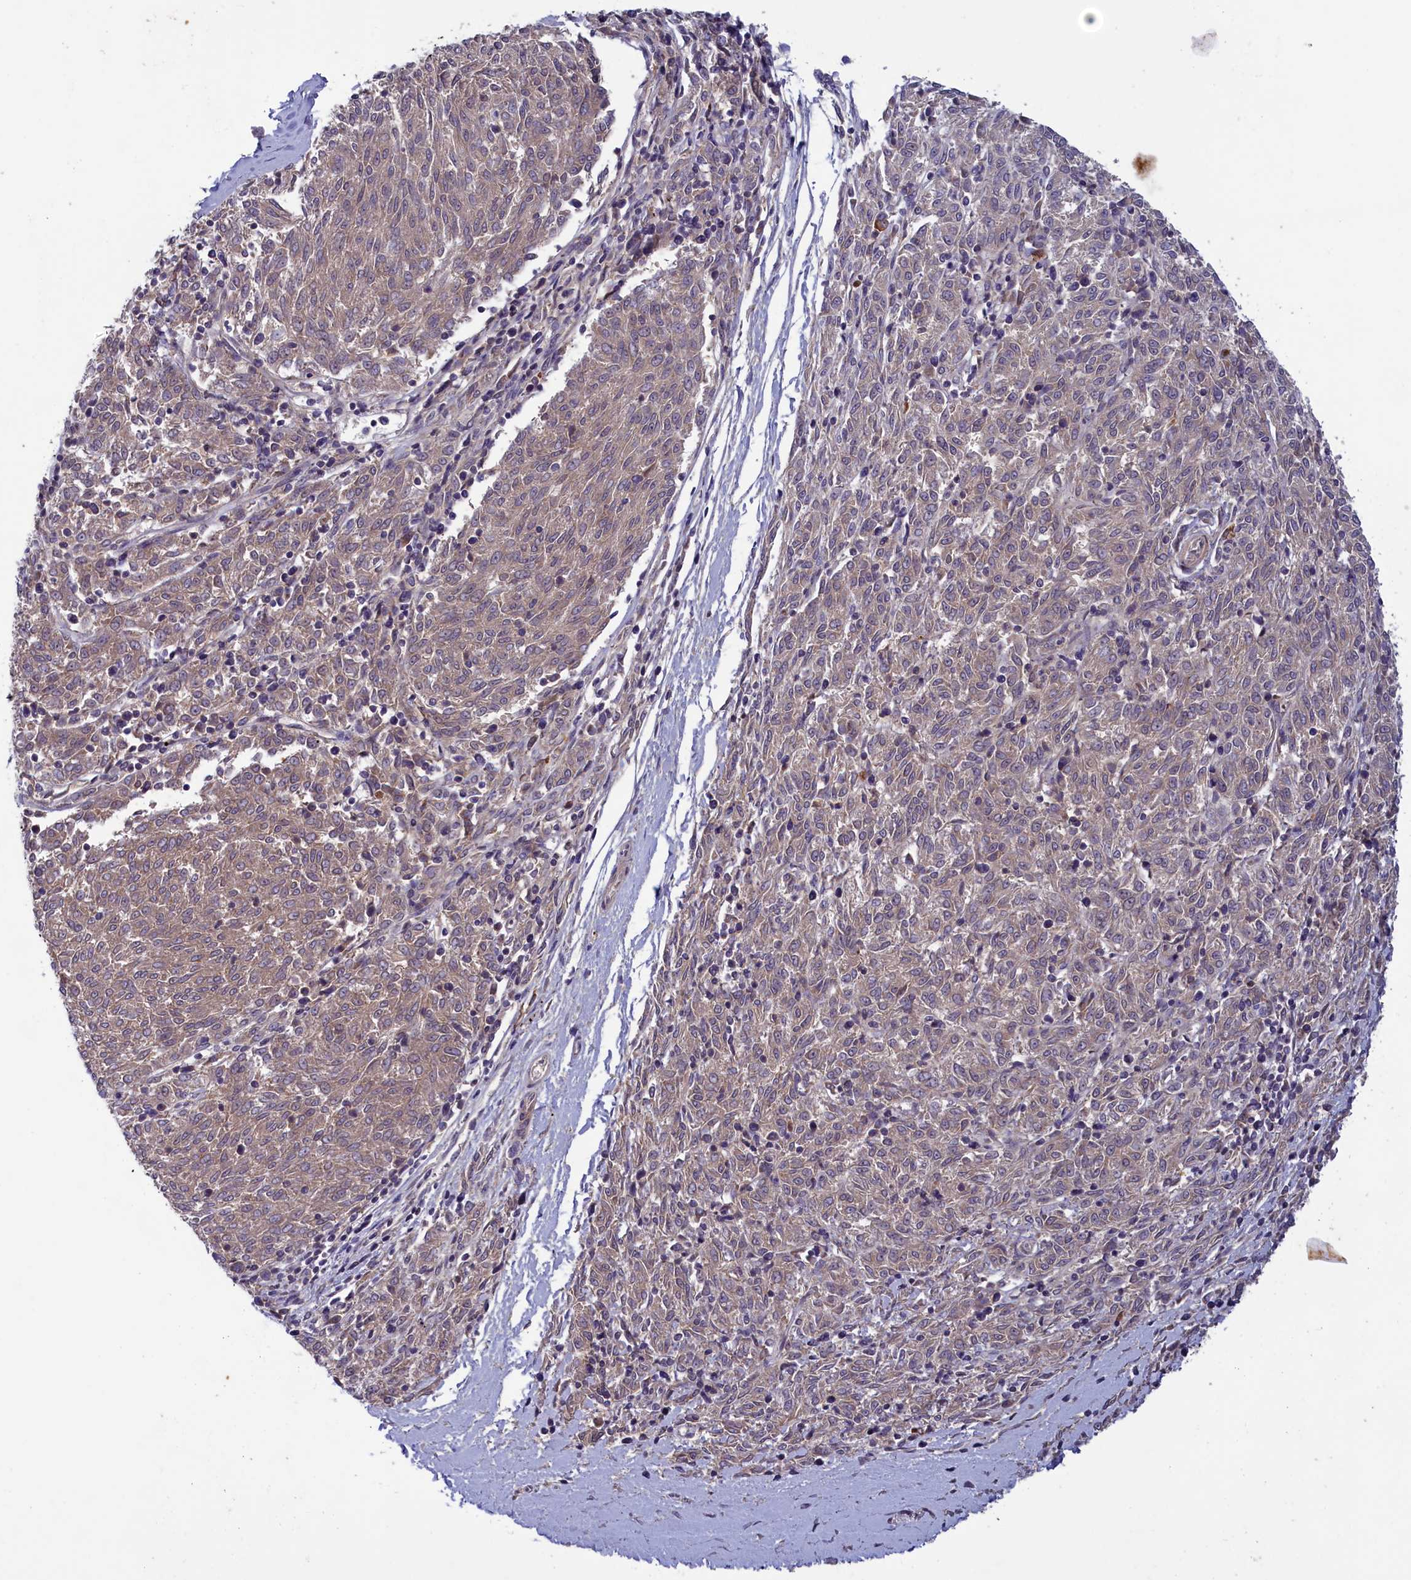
{"staining": {"intensity": "weak", "quantity": ">75%", "location": "cytoplasmic/membranous"}, "tissue": "melanoma", "cell_type": "Tumor cells", "image_type": "cancer", "snomed": [{"axis": "morphology", "description": "Malignant melanoma, NOS"}, {"axis": "topography", "description": "Skin"}], "caption": "An image of human melanoma stained for a protein demonstrates weak cytoplasmic/membranous brown staining in tumor cells. The protein of interest is stained brown, and the nuclei are stained in blue (DAB IHC with brightfield microscopy, high magnification).", "gene": "NUBP1", "patient": {"sex": "female", "age": 72}}